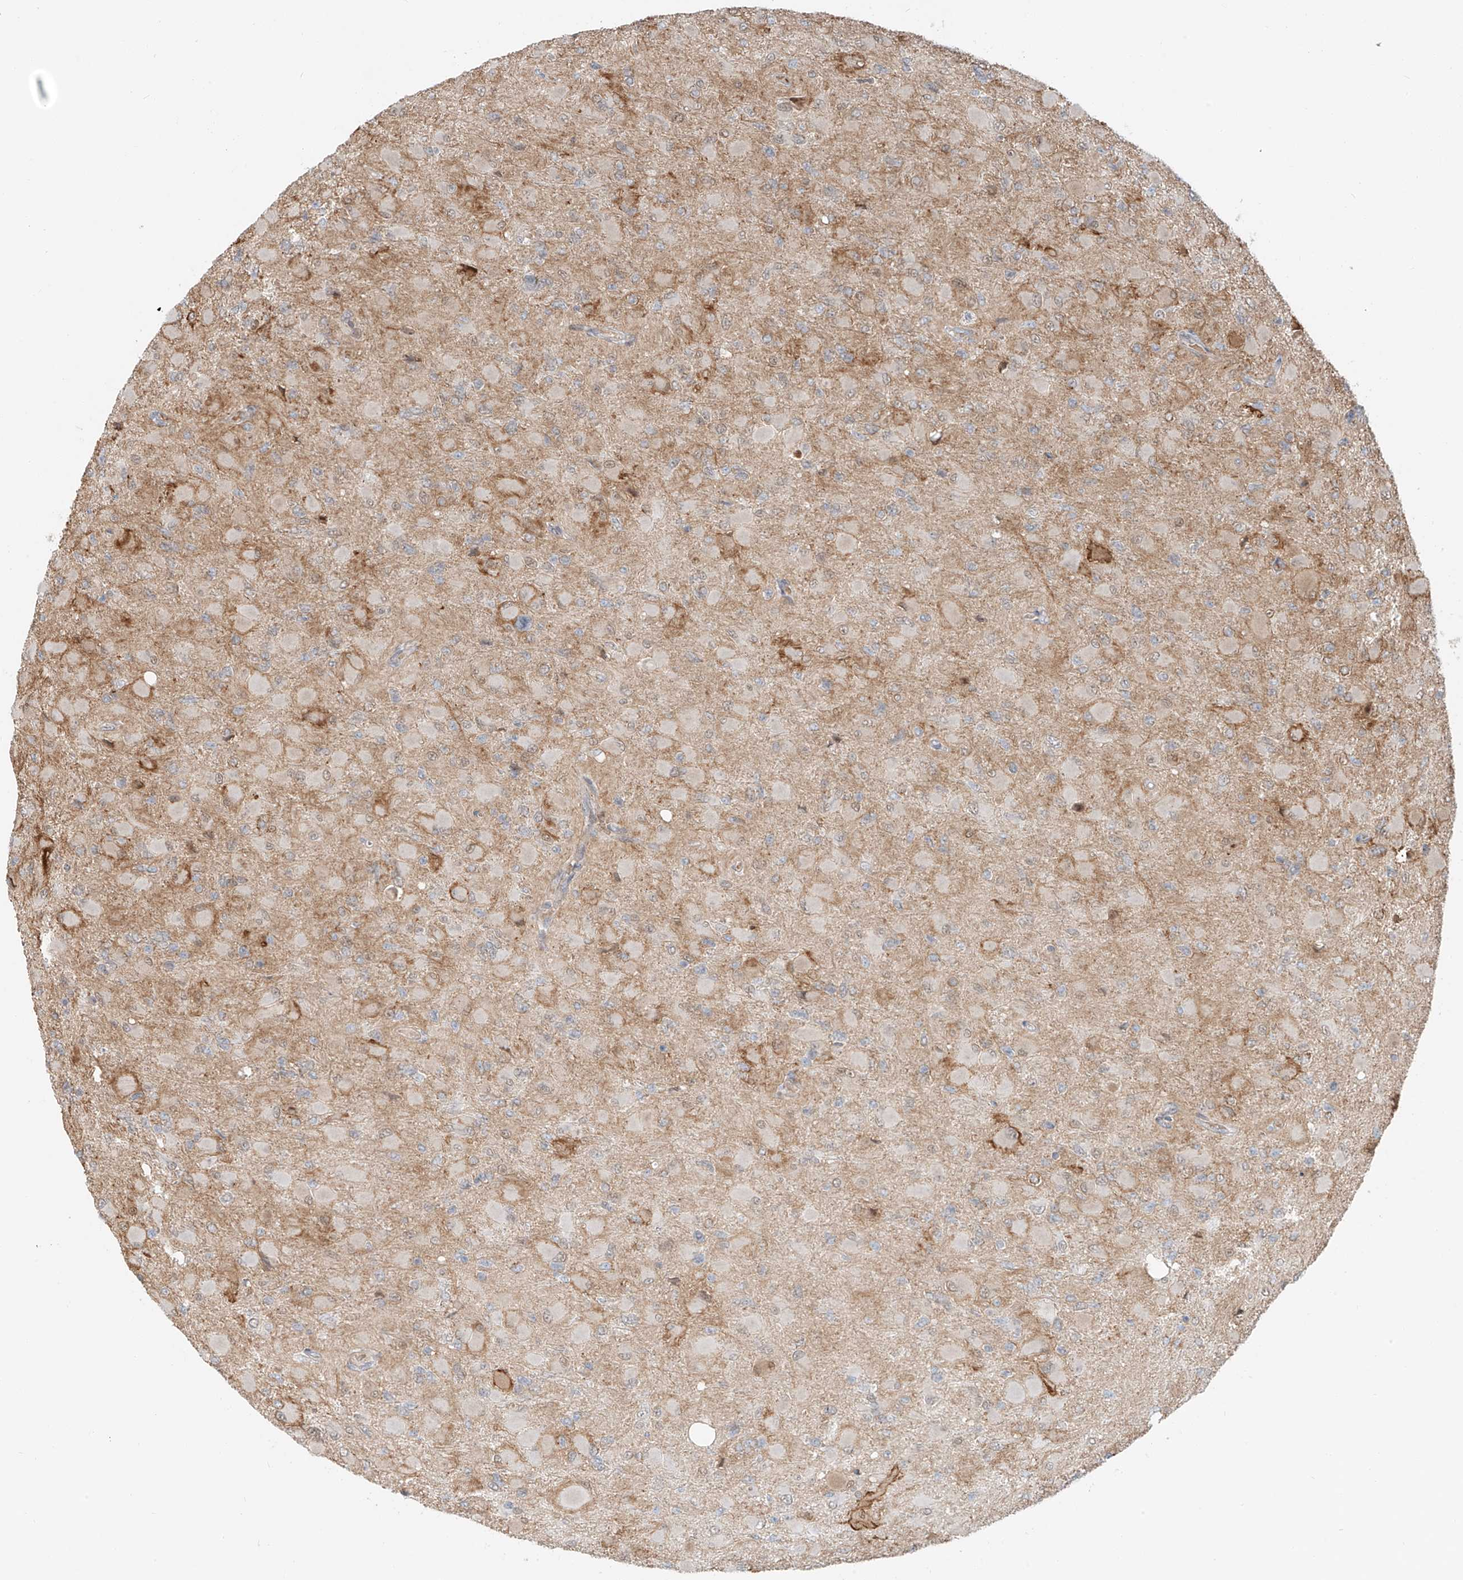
{"staining": {"intensity": "negative", "quantity": "none", "location": "none"}, "tissue": "glioma", "cell_type": "Tumor cells", "image_type": "cancer", "snomed": [{"axis": "morphology", "description": "Glioma, malignant, High grade"}, {"axis": "topography", "description": "Cerebral cortex"}], "caption": "This is an immunohistochemistry (IHC) image of glioma. There is no expression in tumor cells.", "gene": "CEP162", "patient": {"sex": "female", "age": 36}}